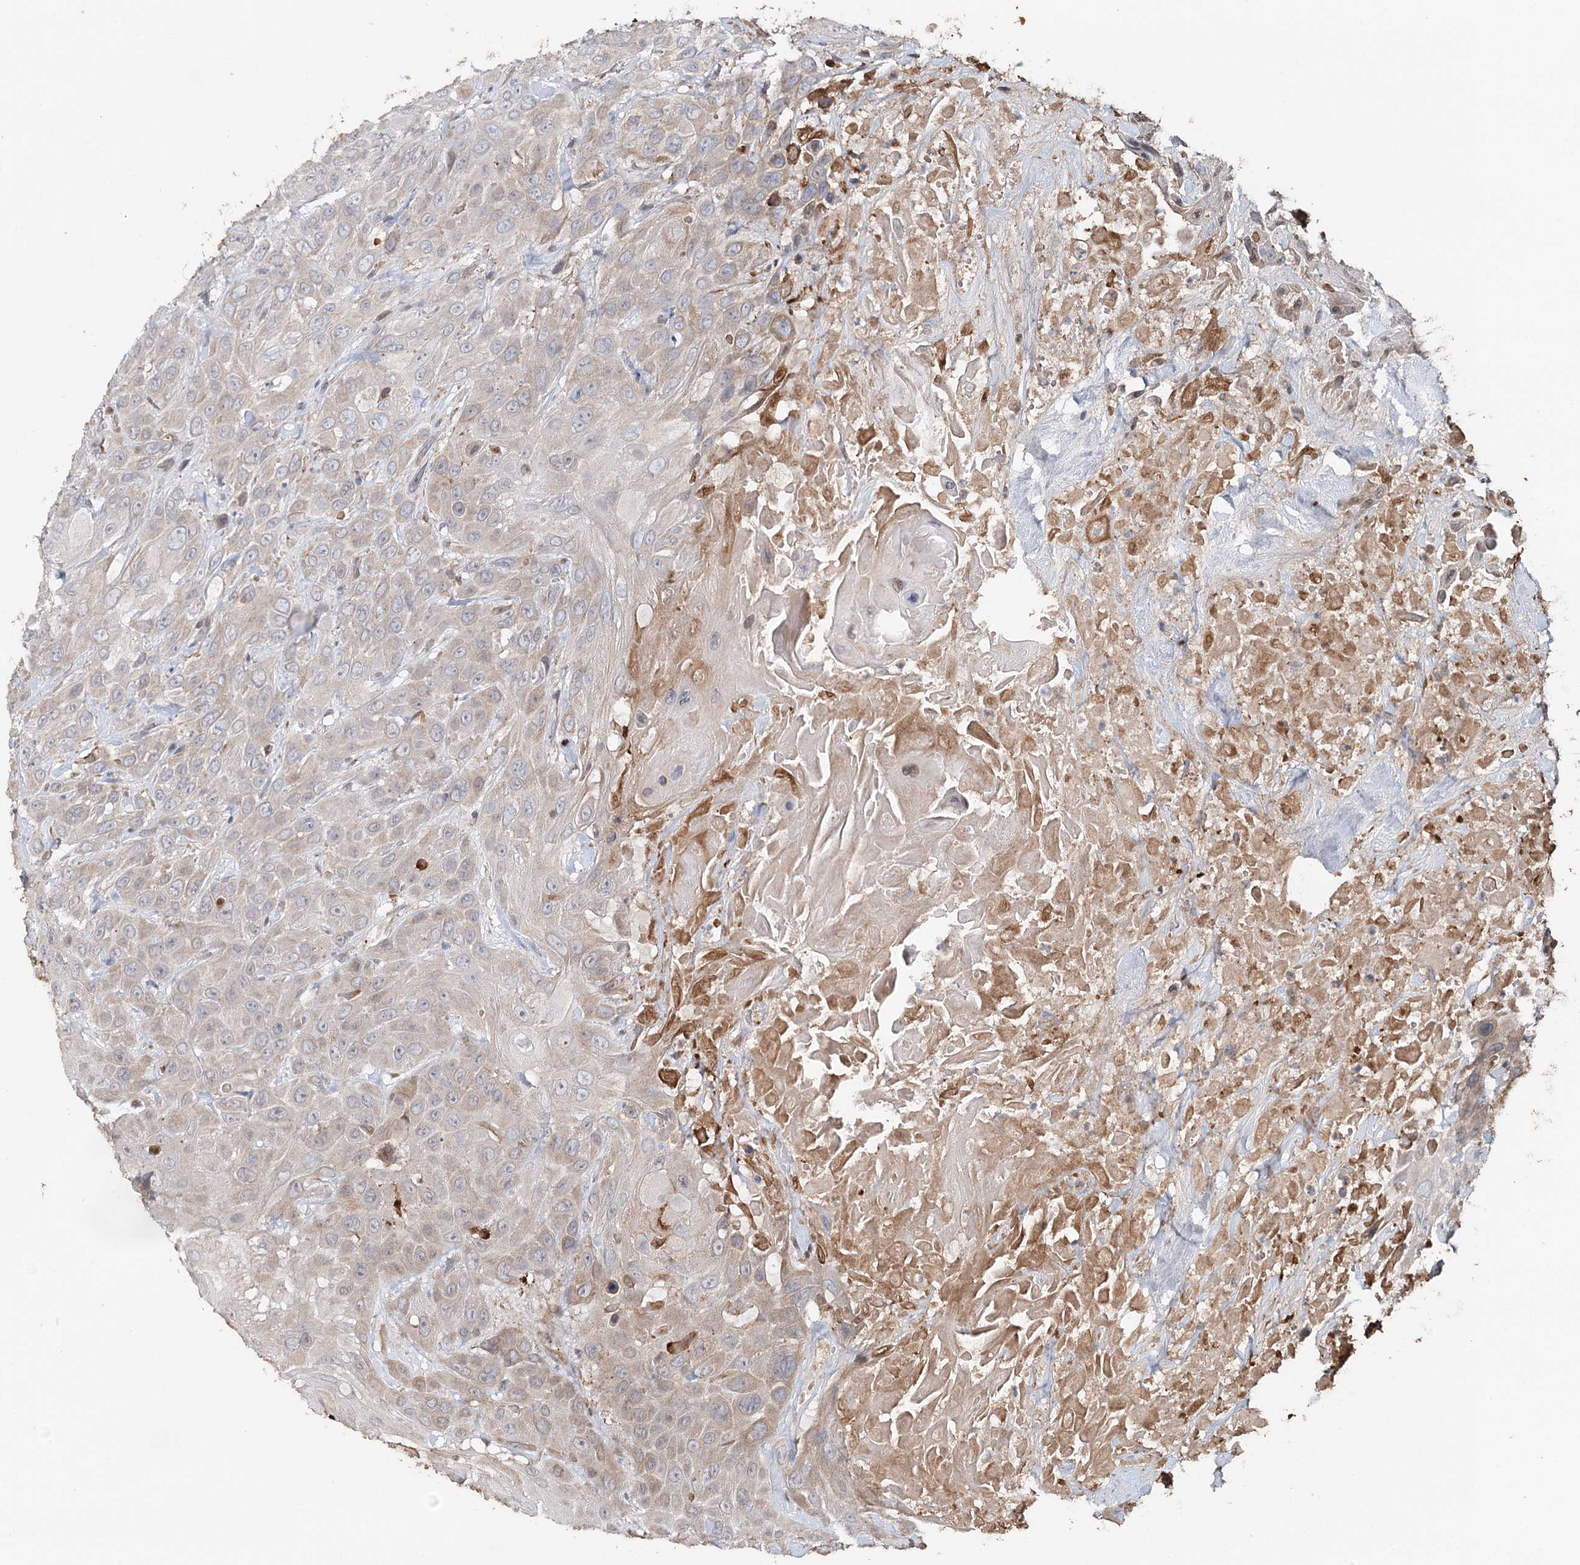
{"staining": {"intensity": "weak", "quantity": "<25%", "location": "cytoplasmic/membranous"}, "tissue": "head and neck cancer", "cell_type": "Tumor cells", "image_type": "cancer", "snomed": [{"axis": "morphology", "description": "Squamous cell carcinoma, NOS"}, {"axis": "topography", "description": "Head-Neck"}], "caption": "IHC histopathology image of human head and neck cancer (squamous cell carcinoma) stained for a protein (brown), which exhibits no expression in tumor cells. (DAB (3,3'-diaminobenzidine) immunohistochemistry, high magnification).", "gene": "SYVN1", "patient": {"sex": "male", "age": 81}}